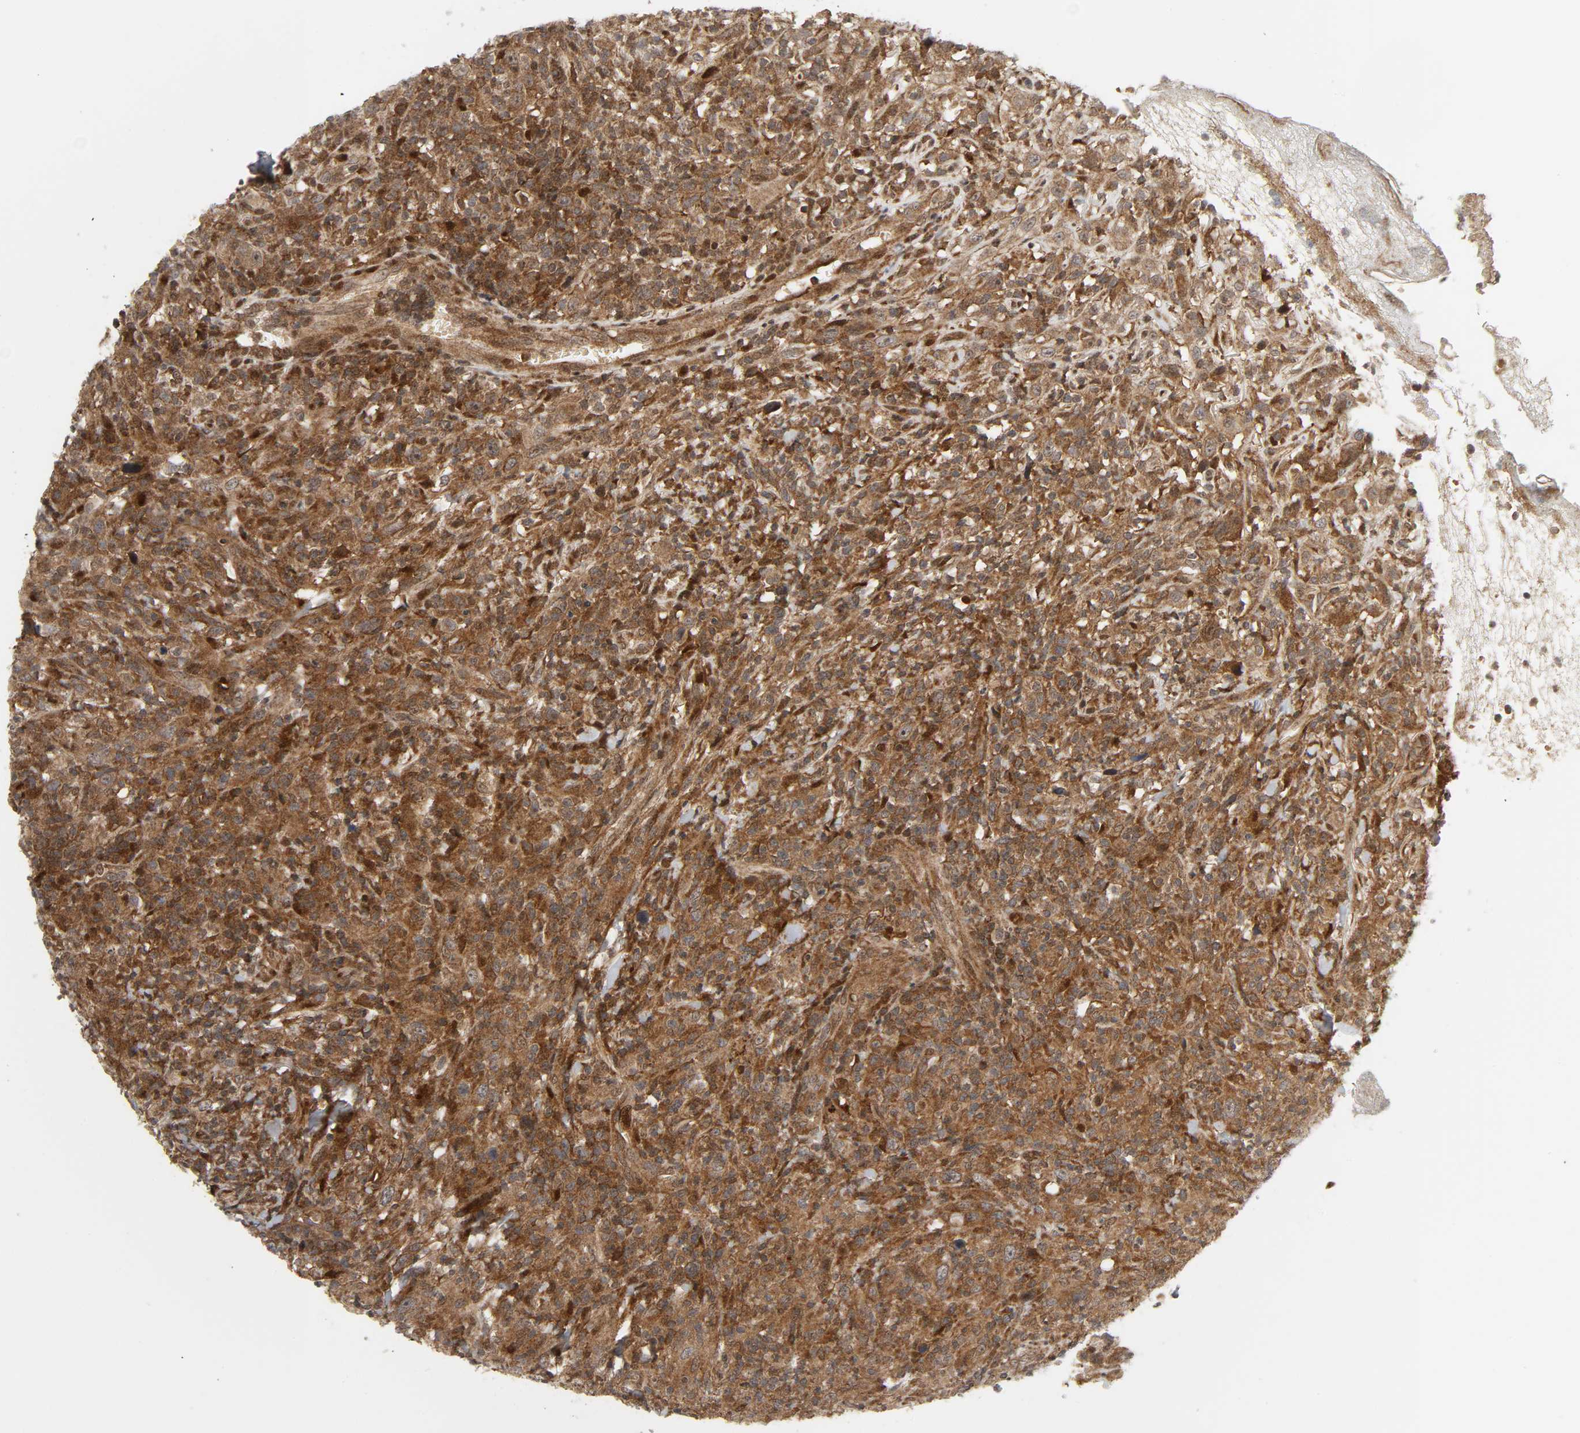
{"staining": {"intensity": "strong", "quantity": ">75%", "location": "cytoplasmic/membranous"}, "tissue": "thyroid cancer", "cell_type": "Tumor cells", "image_type": "cancer", "snomed": [{"axis": "morphology", "description": "Carcinoma, NOS"}, {"axis": "topography", "description": "Thyroid gland"}], "caption": "Protein expression analysis of thyroid cancer (carcinoma) shows strong cytoplasmic/membranous staining in about >75% of tumor cells.", "gene": "CHUK", "patient": {"sex": "female", "age": 77}}